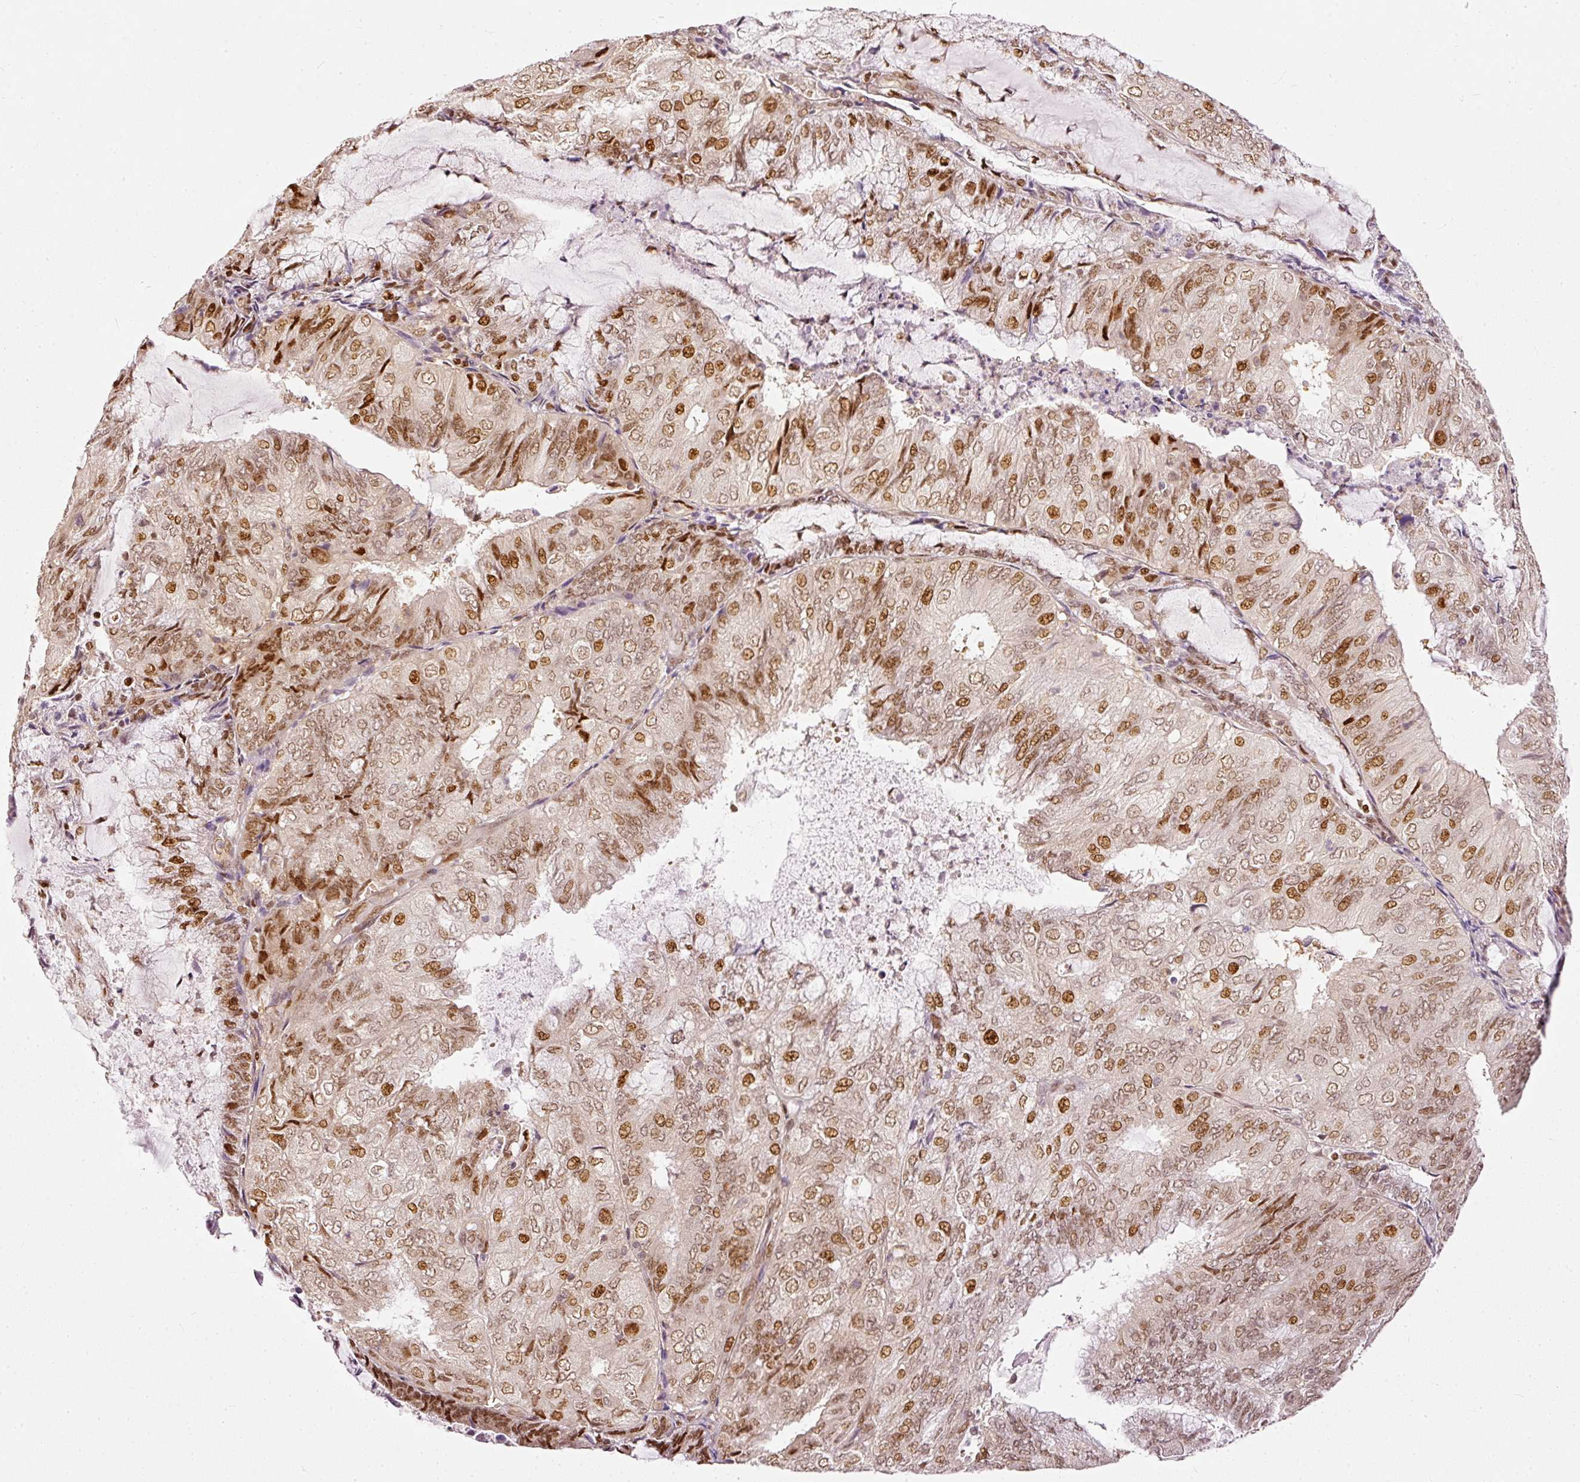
{"staining": {"intensity": "moderate", "quantity": ">75%", "location": "nuclear"}, "tissue": "endometrial cancer", "cell_type": "Tumor cells", "image_type": "cancer", "snomed": [{"axis": "morphology", "description": "Adenocarcinoma, NOS"}, {"axis": "topography", "description": "Endometrium"}], "caption": "Protein analysis of endometrial cancer tissue exhibits moderate nuclear expression in approximately >75% of tumor cells.", "gene": "ZNF778", "patient": {"sex": "female", "age": 81}}